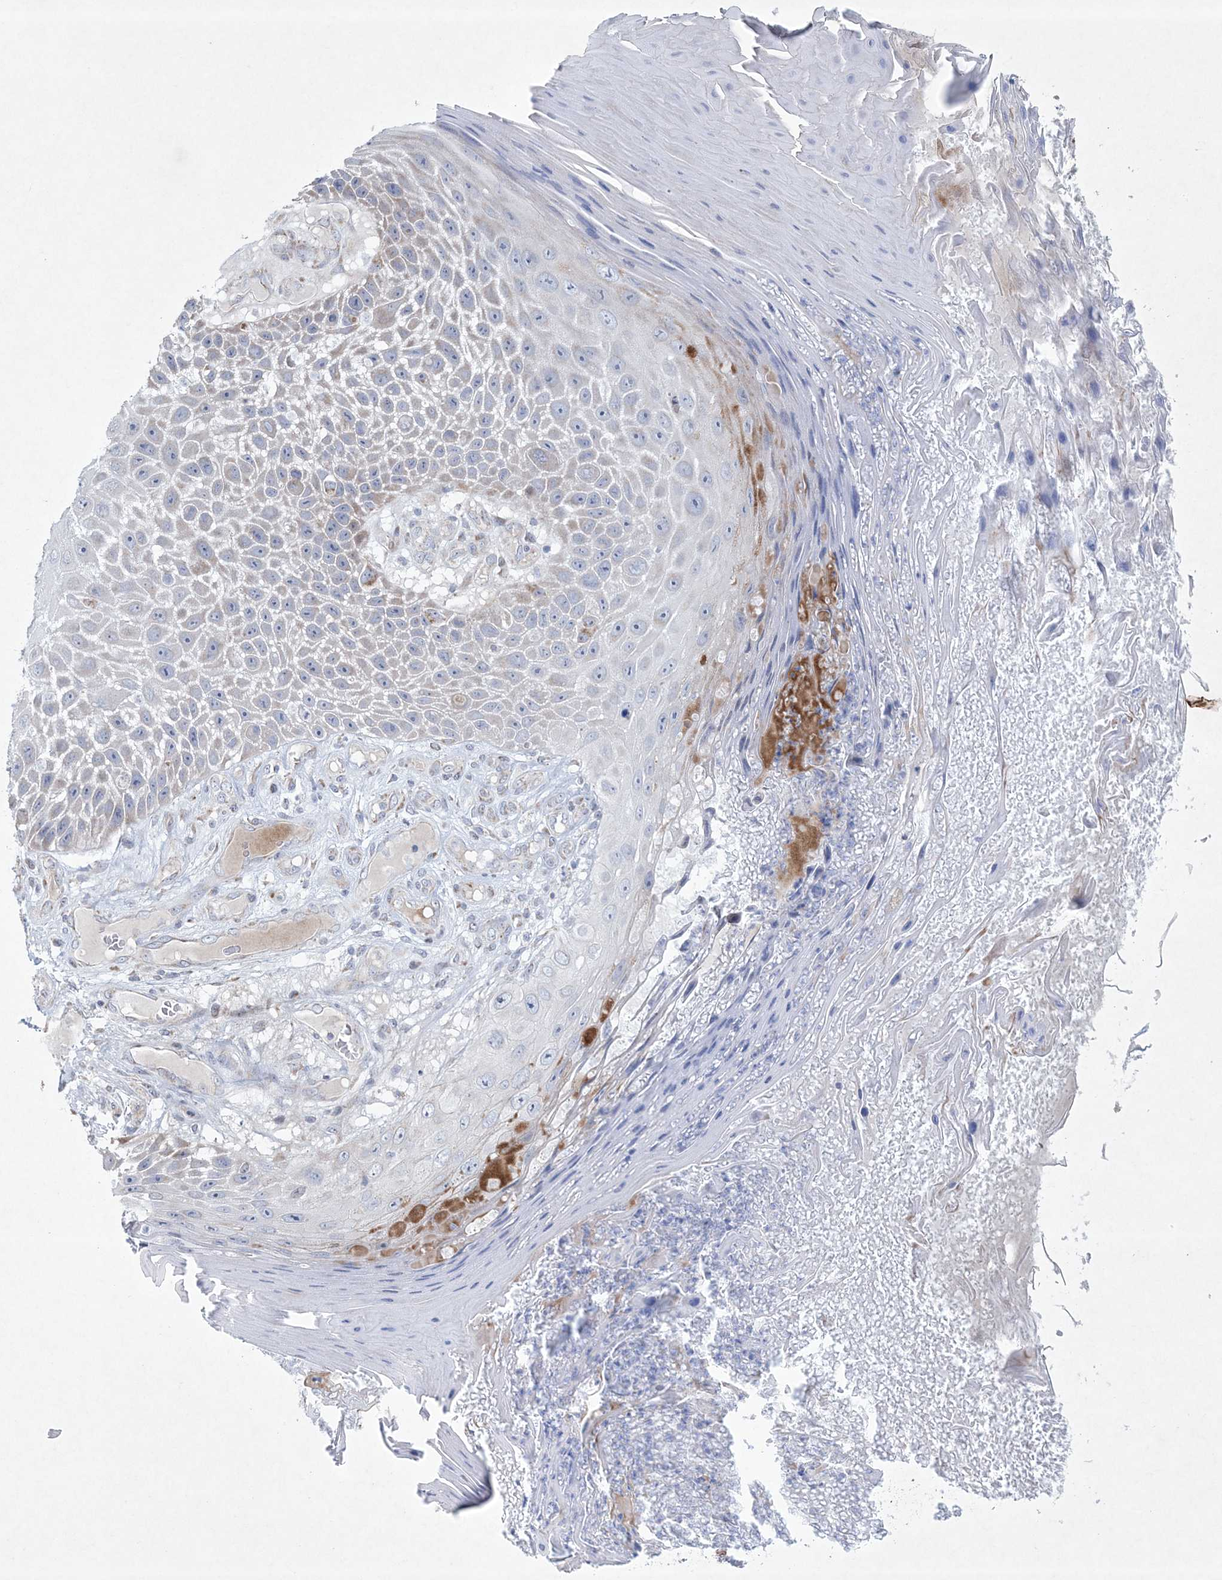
{"staining": {"intensity": "negative", "quantity": "none", "location": "none"}, "tissue": "skin cancer", "cell_type": "Tumor cells", "image_type": "cancer", "snomed": [{"axis": "morphology", "description": "Squamous cell carcinoma, NOS"}, {"axis": "topography", "description": "Skin"}], "caption": "DAB (3,3'-diaminobenzidine) immunohistochemical staining of human squamous cell carcinoma (skin) shows no significant expression in tumor cells.", "gene": "CES4A", "patient": {"sex": "female", "age": 88}}